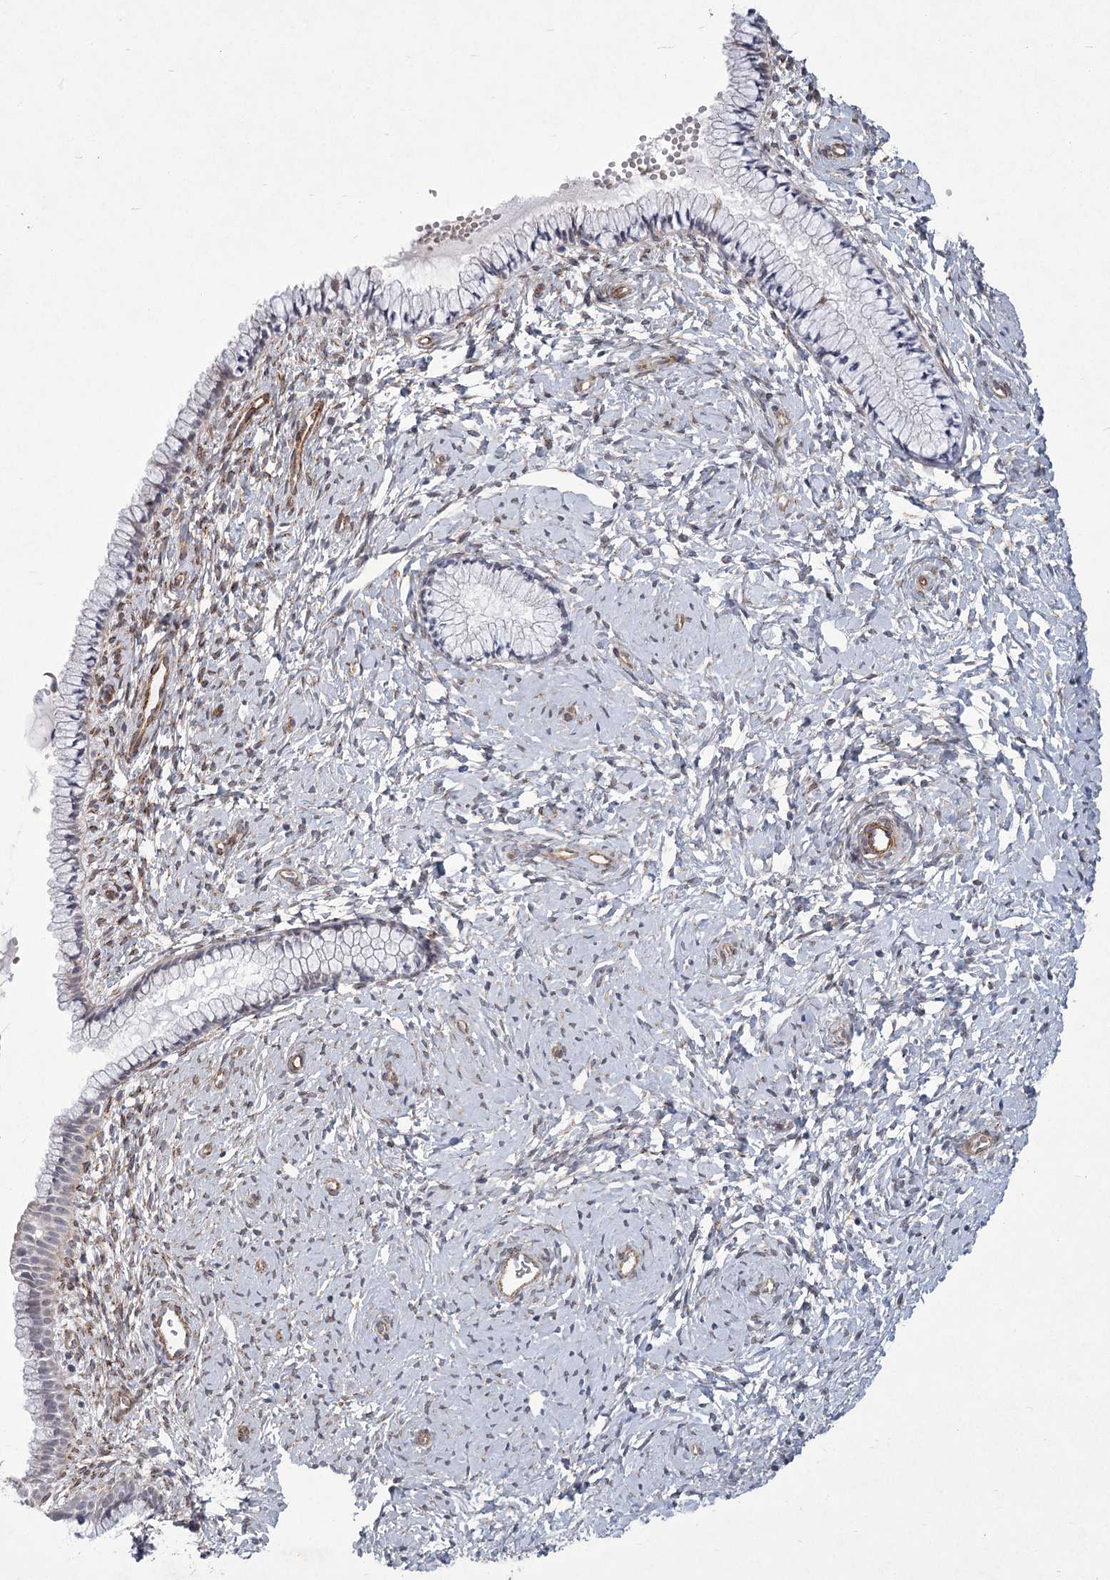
{"staining": {"intensity": "negative", "quantity": "none", "location": "none"}, "tissue": "cervix", "cell_type": "Glandular cells", "image_type": "normal", "snomed": [{"axis": "morphology", "description": "Normal tissue, NOS"}, {"axis": "topography", "description": "Cervix"}], "caption": "High power microscopy histopathology image of an IHC image of normal cervix, revealing no significant staining in glandular cells. (Brightfield microscopy of DAB (3,3'-diaminobenzidine) IHC at high magnification).", "gene": "MEPE", "patient": {"sex": "female", "age": 33}}